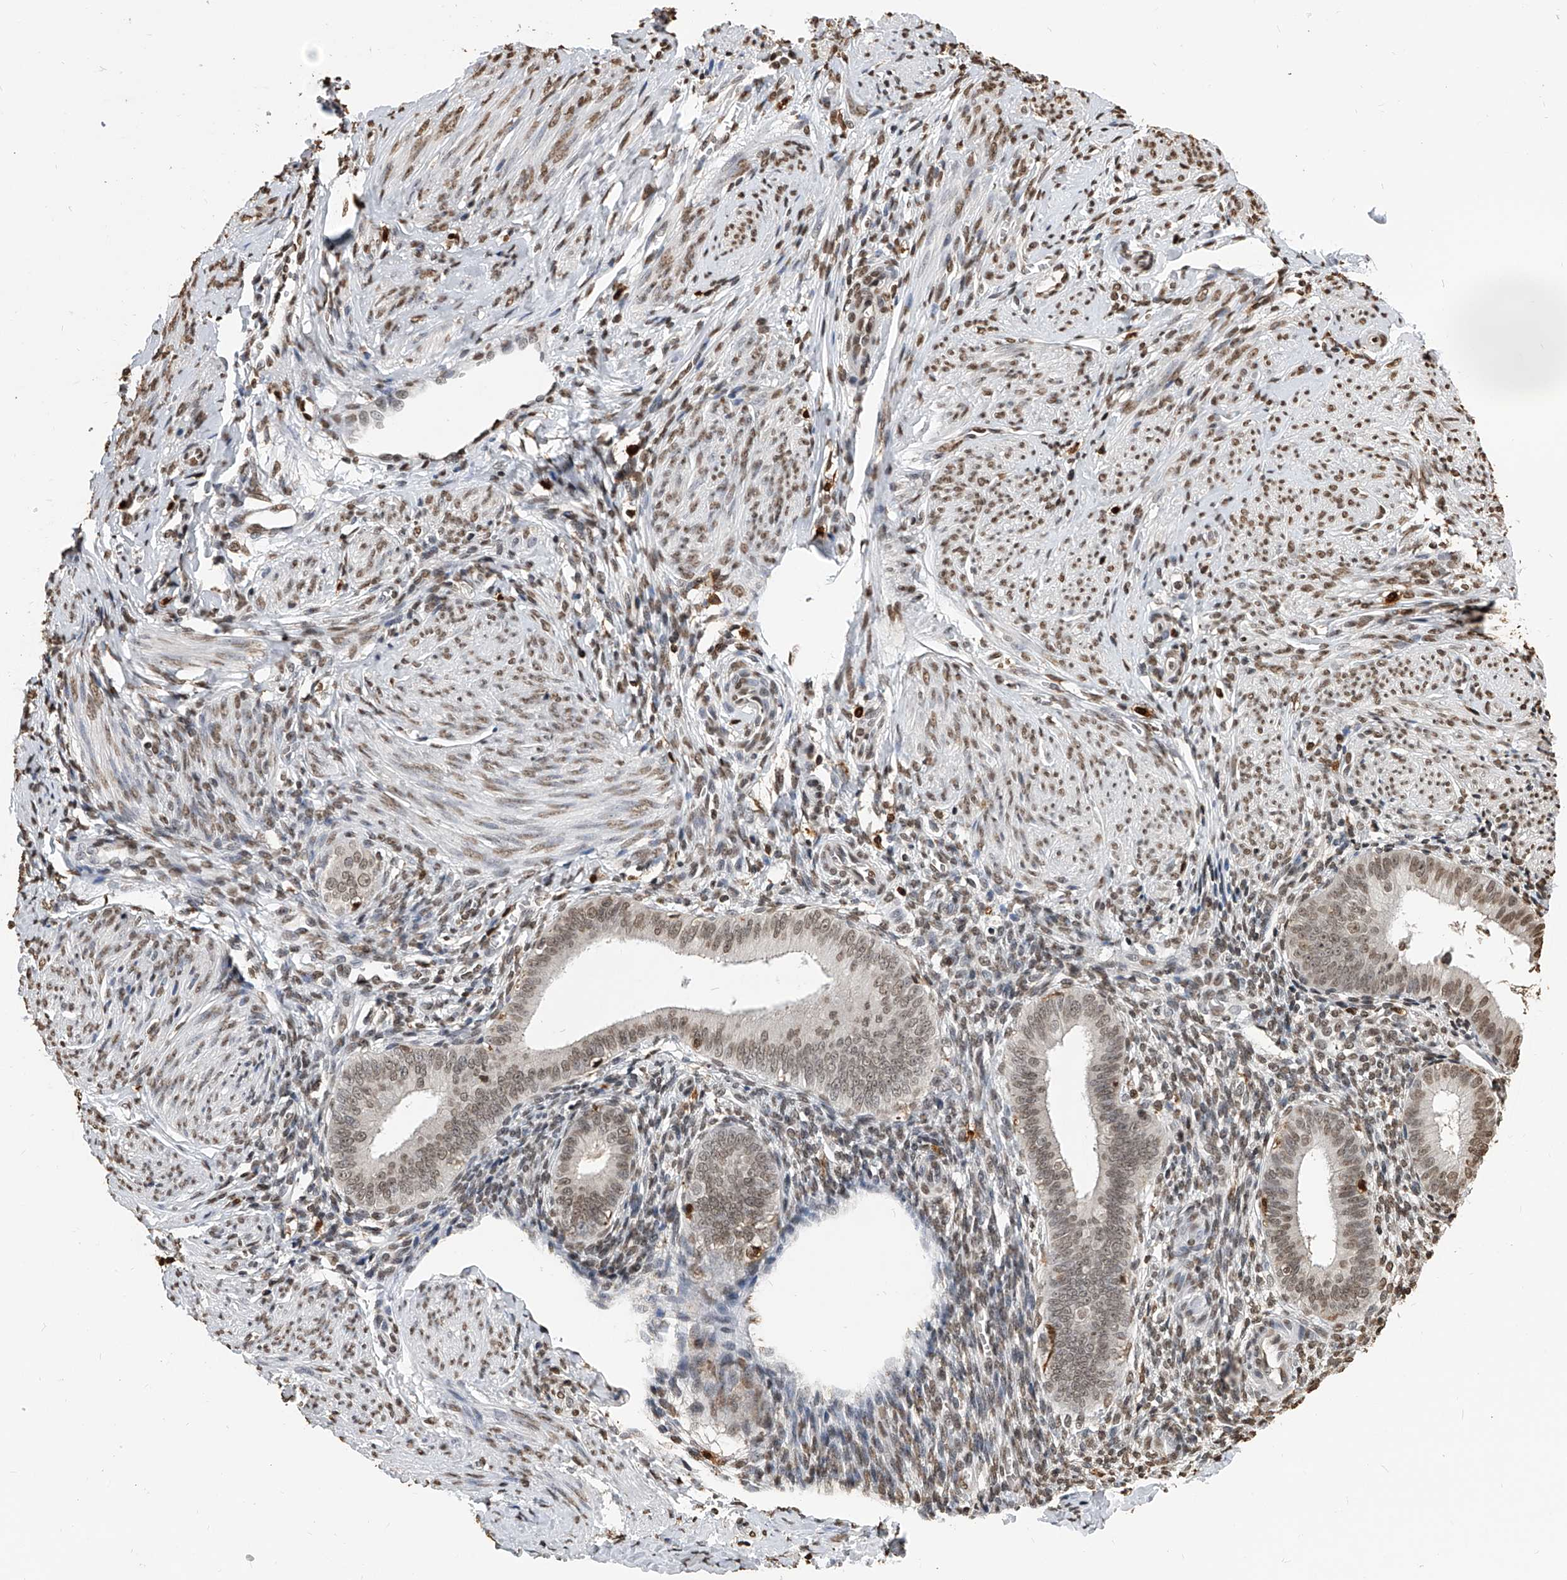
{"staining": {"intensity": "weak", "quantity": "<25%", "location": "nuclear"}, "tissue": "endometrium", "cell_type": "Cells in endometrial stroma", "image_type": "normal", "snomed": [{"axis": "morphology", "description": "Normal tissue, NOS"}, {"axis": "topography", "description": "Uterus"}, {"axis": "topography", "description": "Endometrium"}], "caption": "Cells in endometrial stroma show no significant protein staining in unremarkable endometrium. (DAB (3,3'-diaminobenzidine) IHC, high magnification).", "gene": "CFAP410", "patient": {"sex": "female", "age": 48}}